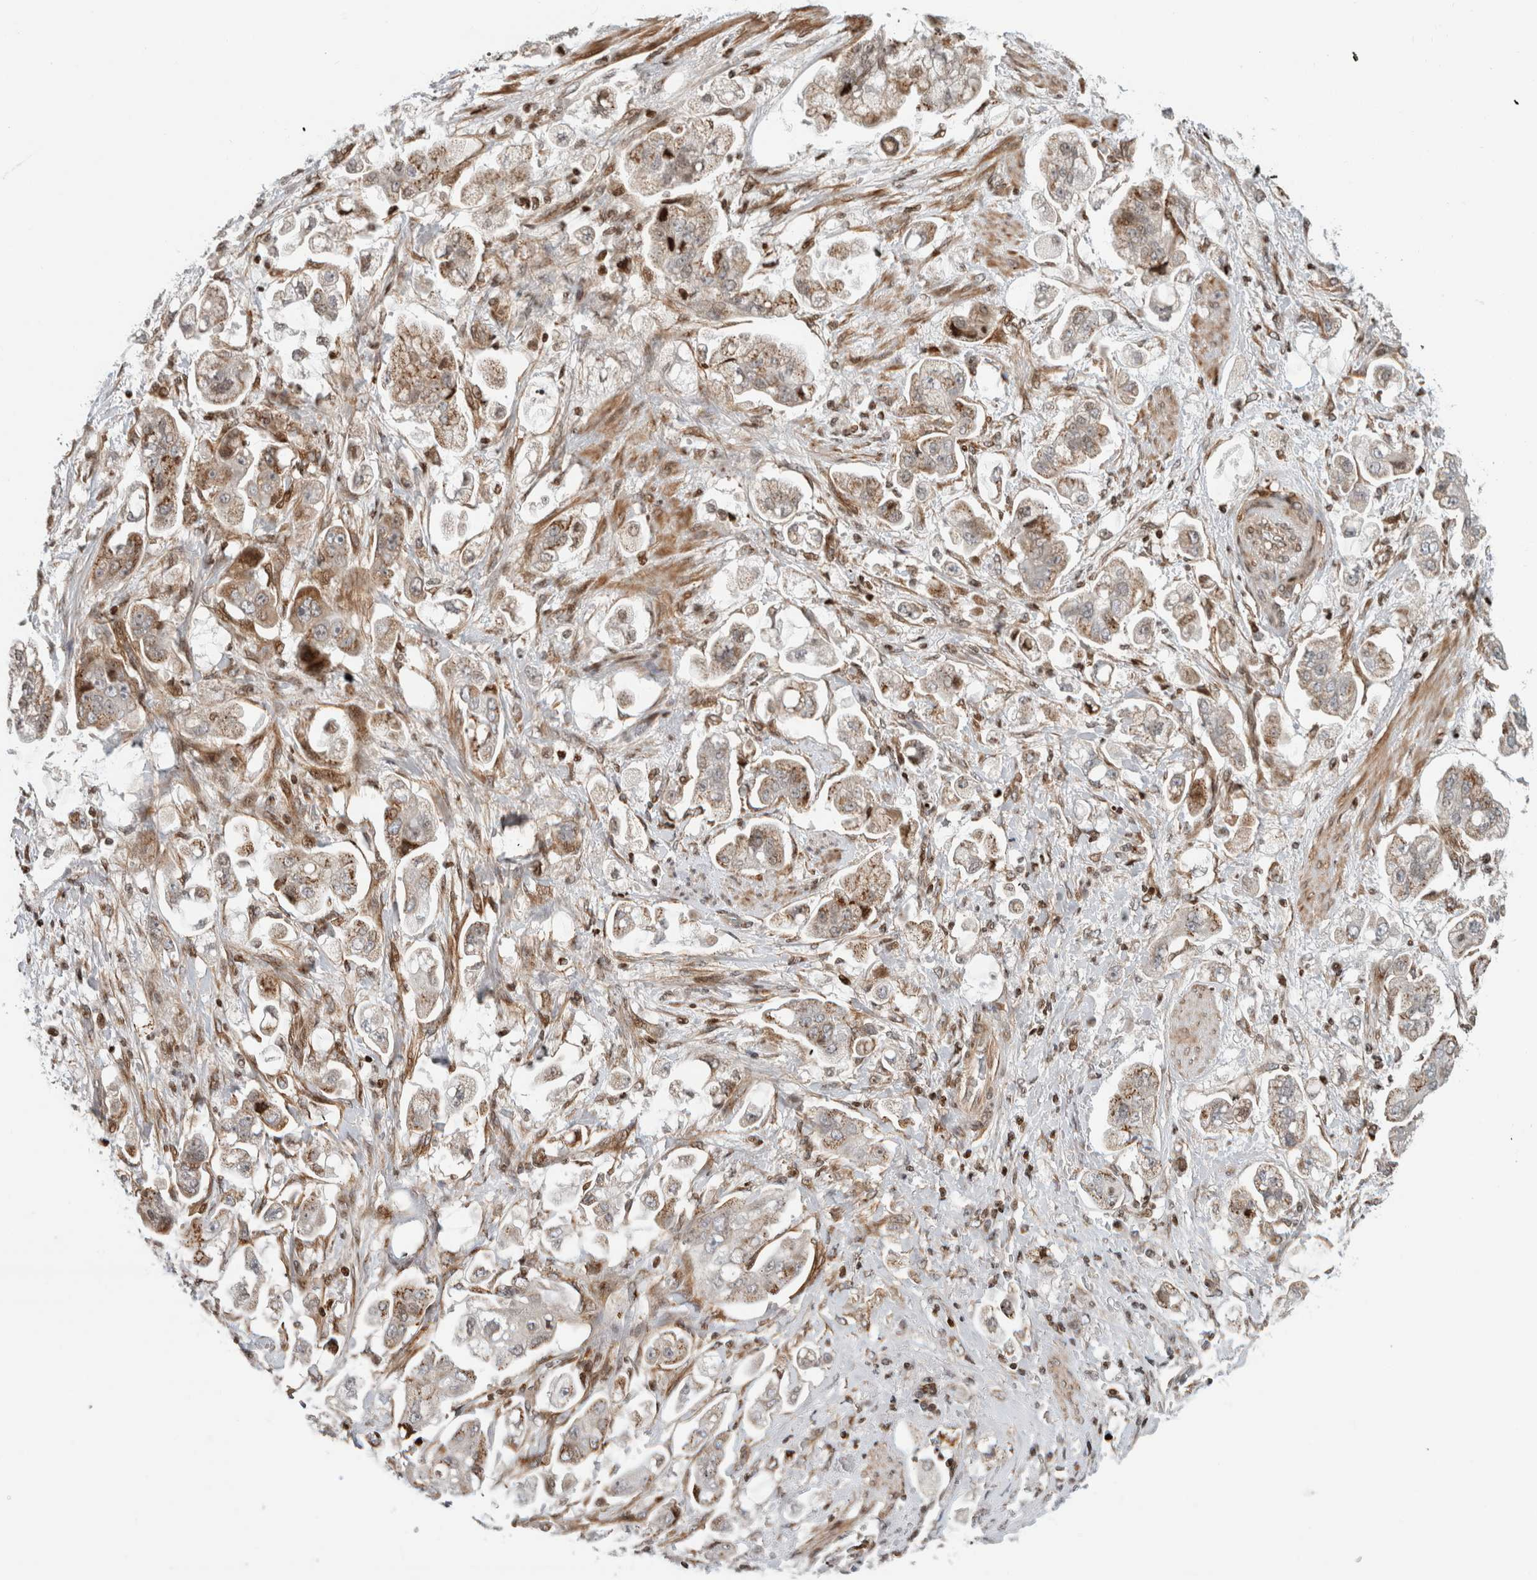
{"staining": {"intensity": "moderate", "quantity": ">75%", "location": "cytoplasmic/membranous"}, "tissue": "stomach cancer", "cell_type": "Tumor cells", "image_type": "cancer", "snomed": [{"axis": "morphology", "description": "Adenocarcinoma, NOS"}, {"axis": "topography", "description": "Stomach"}], "caption": "This is an image of IHC staining of stomach adenocarcinoma, which shows moderate positivity in the cytoplasmic/membranous of tumor cells.", "gene": "GINS4", "patient": {"sex": "male", "age": 62}}